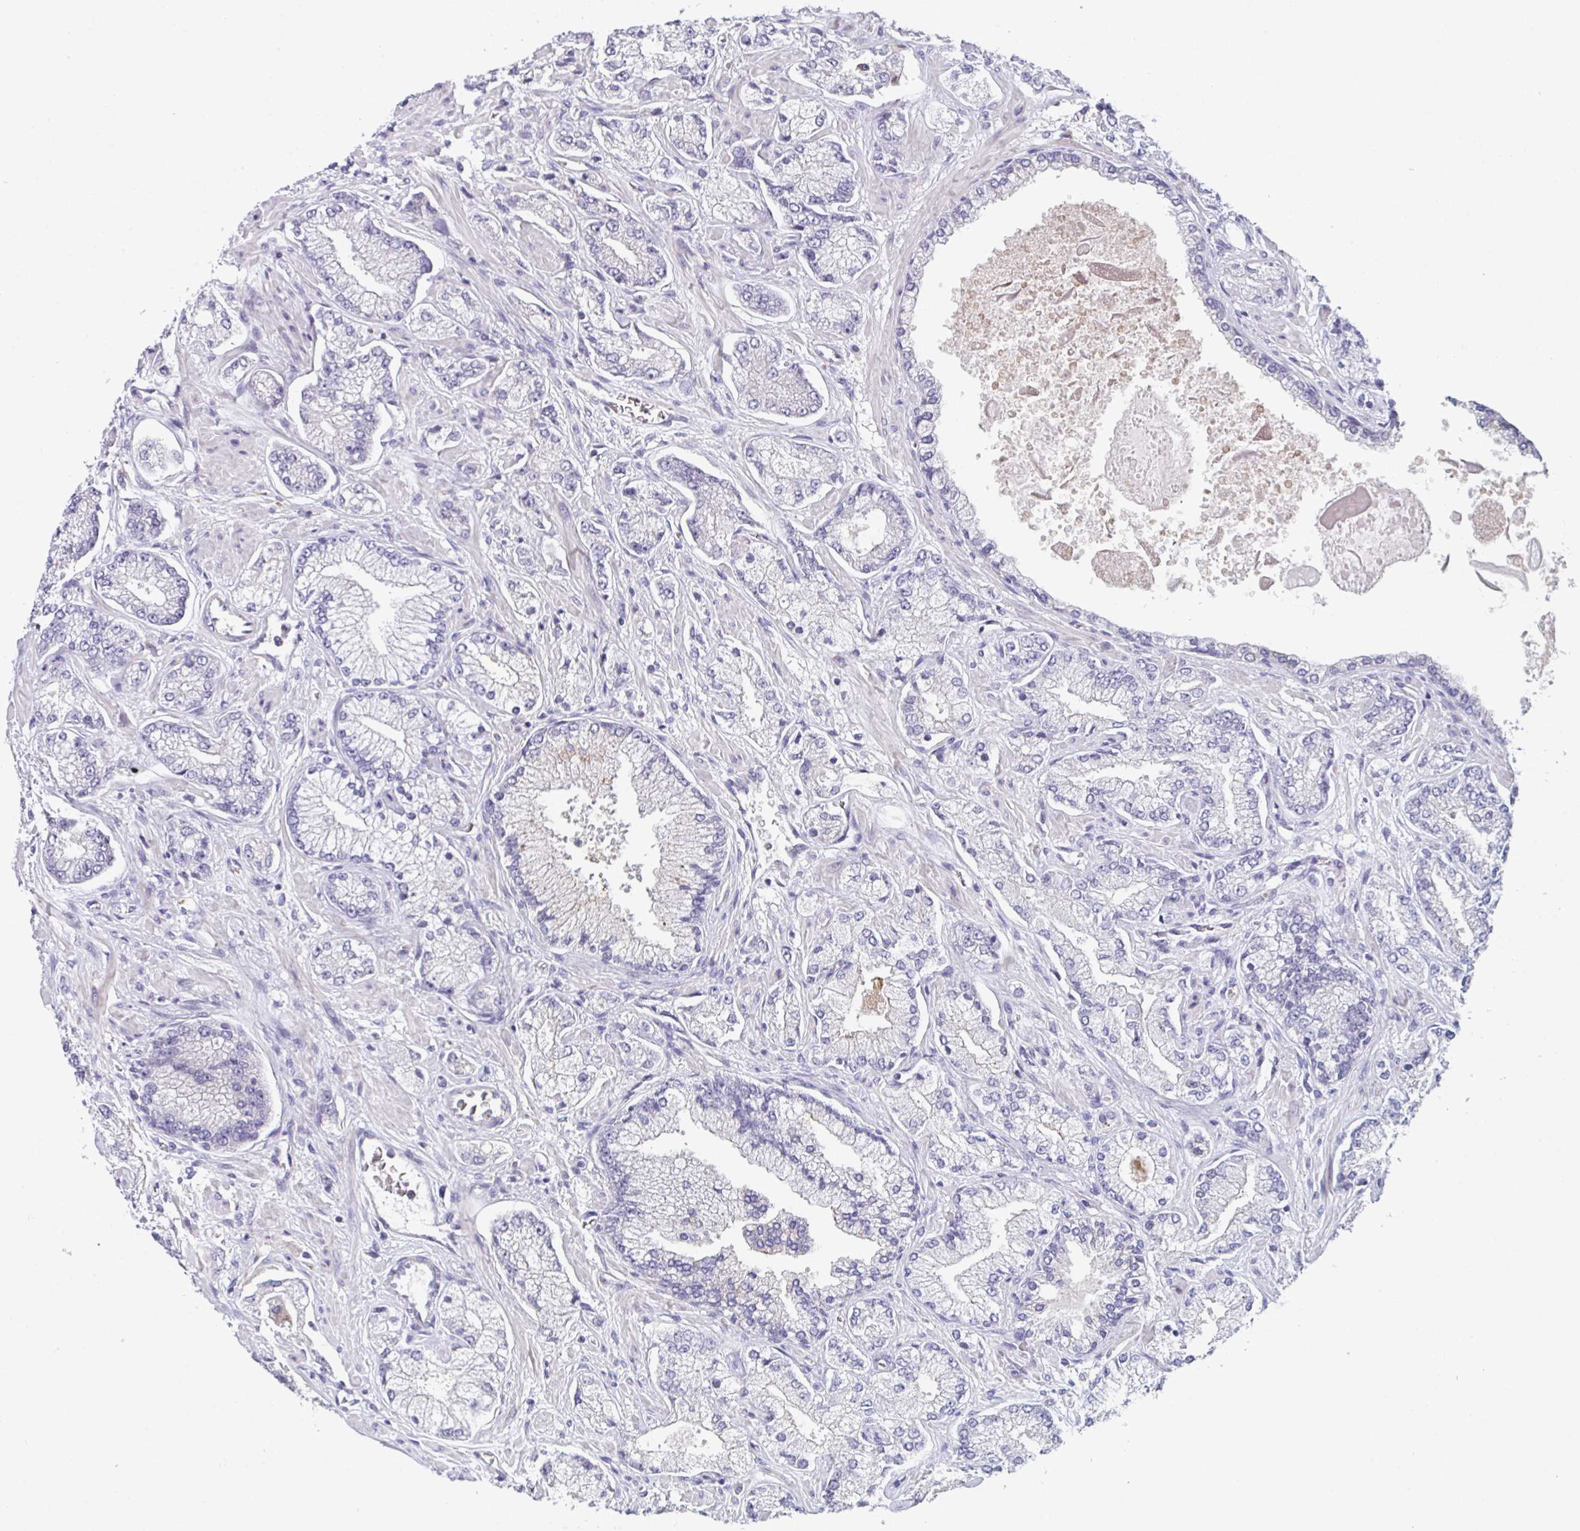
{"staining": {"intensity": "negative", "quantity": "none", "location": "none"}, "tissue": "prostate cancer", "cell_type": "Tumor cells", "image_type": "cancer", "snomed": [{"axis": "morphology", "description": "Normal tissue, NOS"}, {"axis": "morphology", "description": "Adenocarcinoma, High grade"}, {"axis": "topography", "description": "Prostate"}, {"axis": "topography", "description": "Peripheral nerve tissue"}], "caption": "DAB immunohistochemical staining of human adenocarcinoma (high-grade) (prostate) shows no significant expression in tumor cells.", "gene": "PTPRD", "patient": {"sex": "male", "age": 68}}